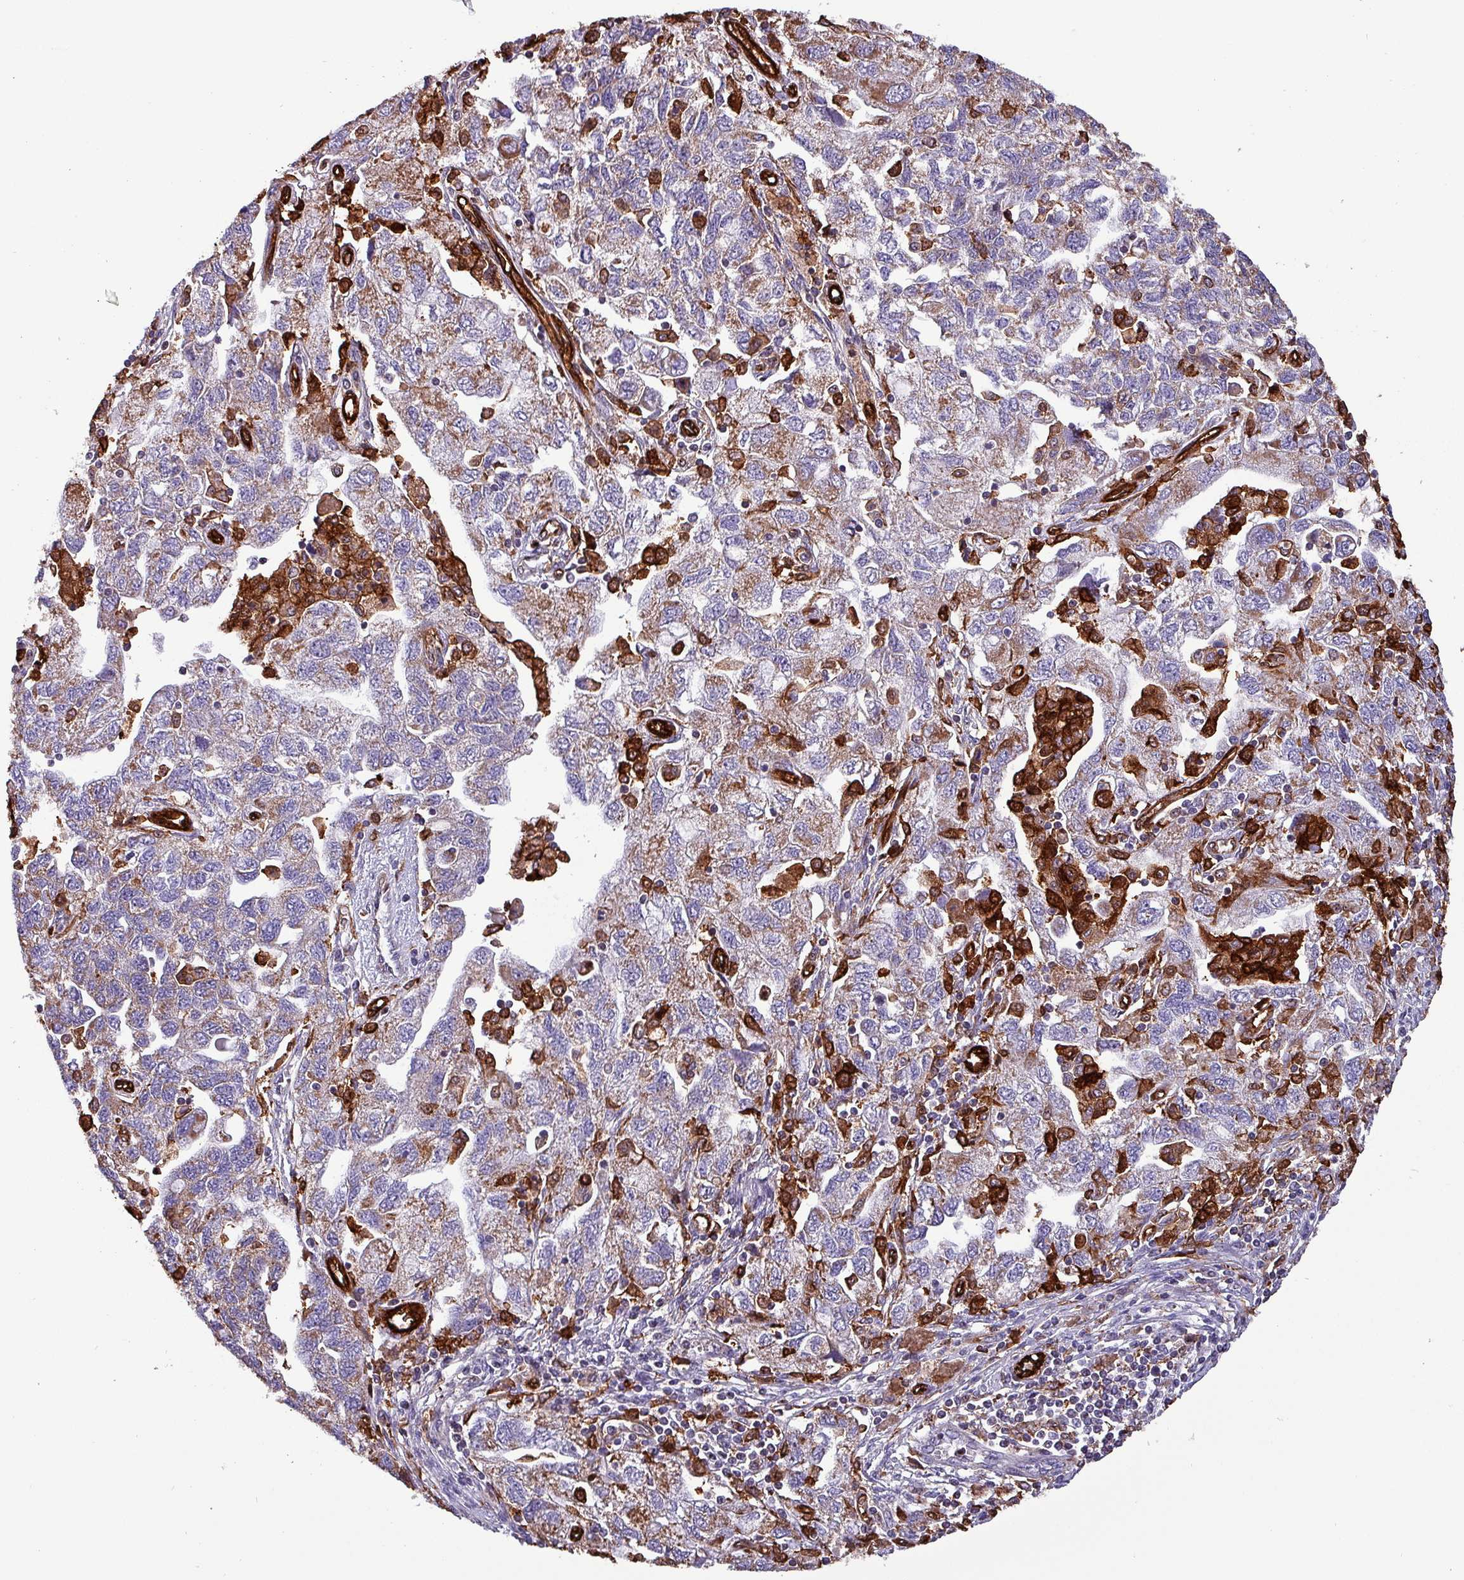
{"staining": {"intensity": "moderate", "quantity": "25%-75%", "location": "cytoplasmic/membranous"}, "tissue": "ovarian cancer", "cell_type": "Tumor cells", "image_type": "cancer", "snomed": [{"axis": "morphology", "description": "Carcinoma, NOS"}, {"axis": "morphology", "description": "Cystadenocarcinoma, serous, NOS"}, {"axis": "topography", "description": "Ovary"}], "caption": "Immunohistochemistry (IHC) (DAB) staining of carcinoma (ovarian) shows moderate cytoplasmic/membranous protein staining in approximately 25%-75% of tumor cells.", "gene": "SCIN", "patient": {"sex": "female", "age": 69}}